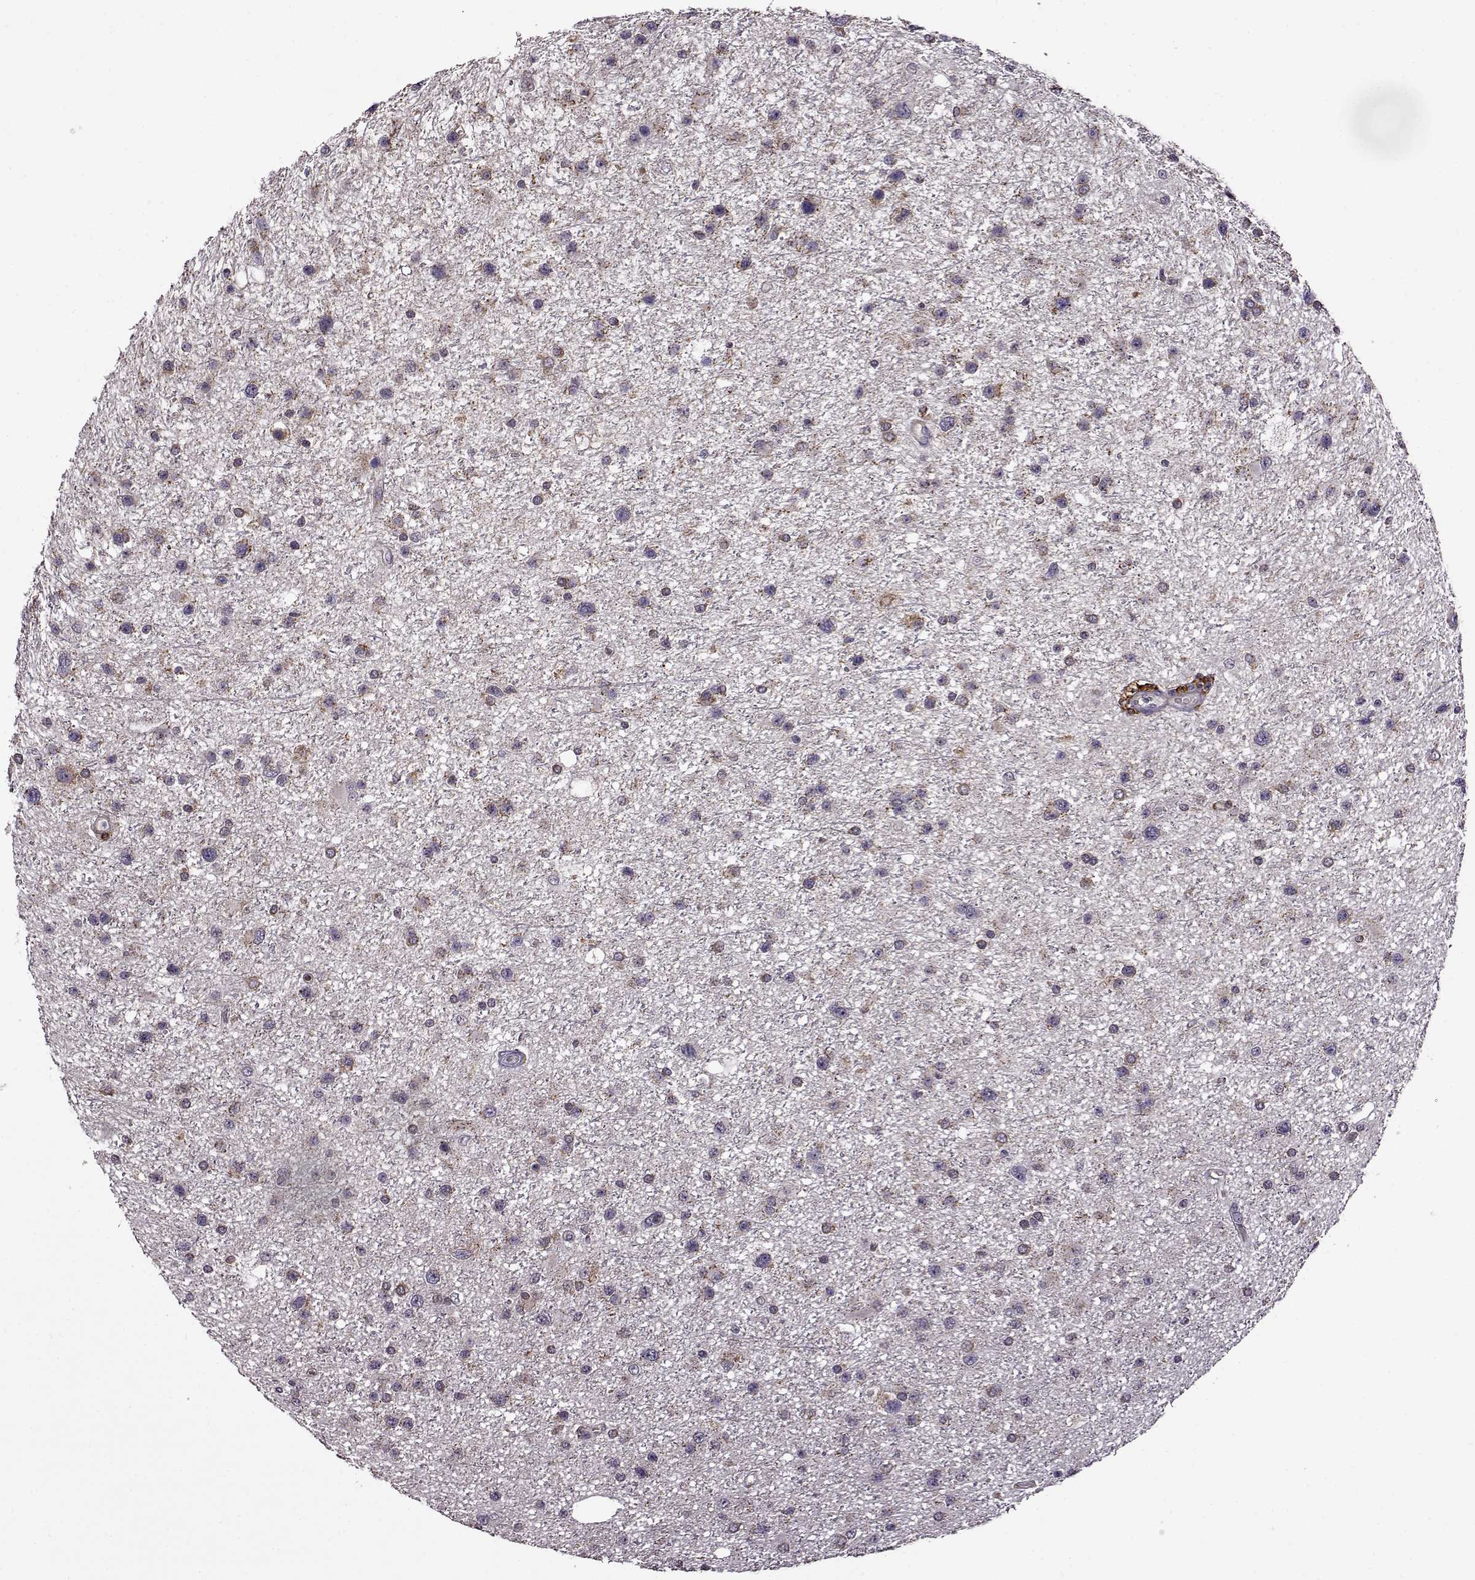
{"staining": {"intensity": "weak", "quantity": ">75%", "location": "cytoplasmic/membranous"}, "tissue": "glioma", "cell_type": "Tumor cells", "image_type": "cancer", "snomed": [{"axis": "morphology", "description": "Glioma, malignant, Low grade"}, {"axis": "topography", "description": "Brain"}], "caption": "There is low levels of weak cytoplasmic/membranous staining in tumor cells of glioma, as demonstrated by immunohistochemical staining (brown color).", "gene": "MTSS1", "patient": {"sex": "female", "age": 32}}